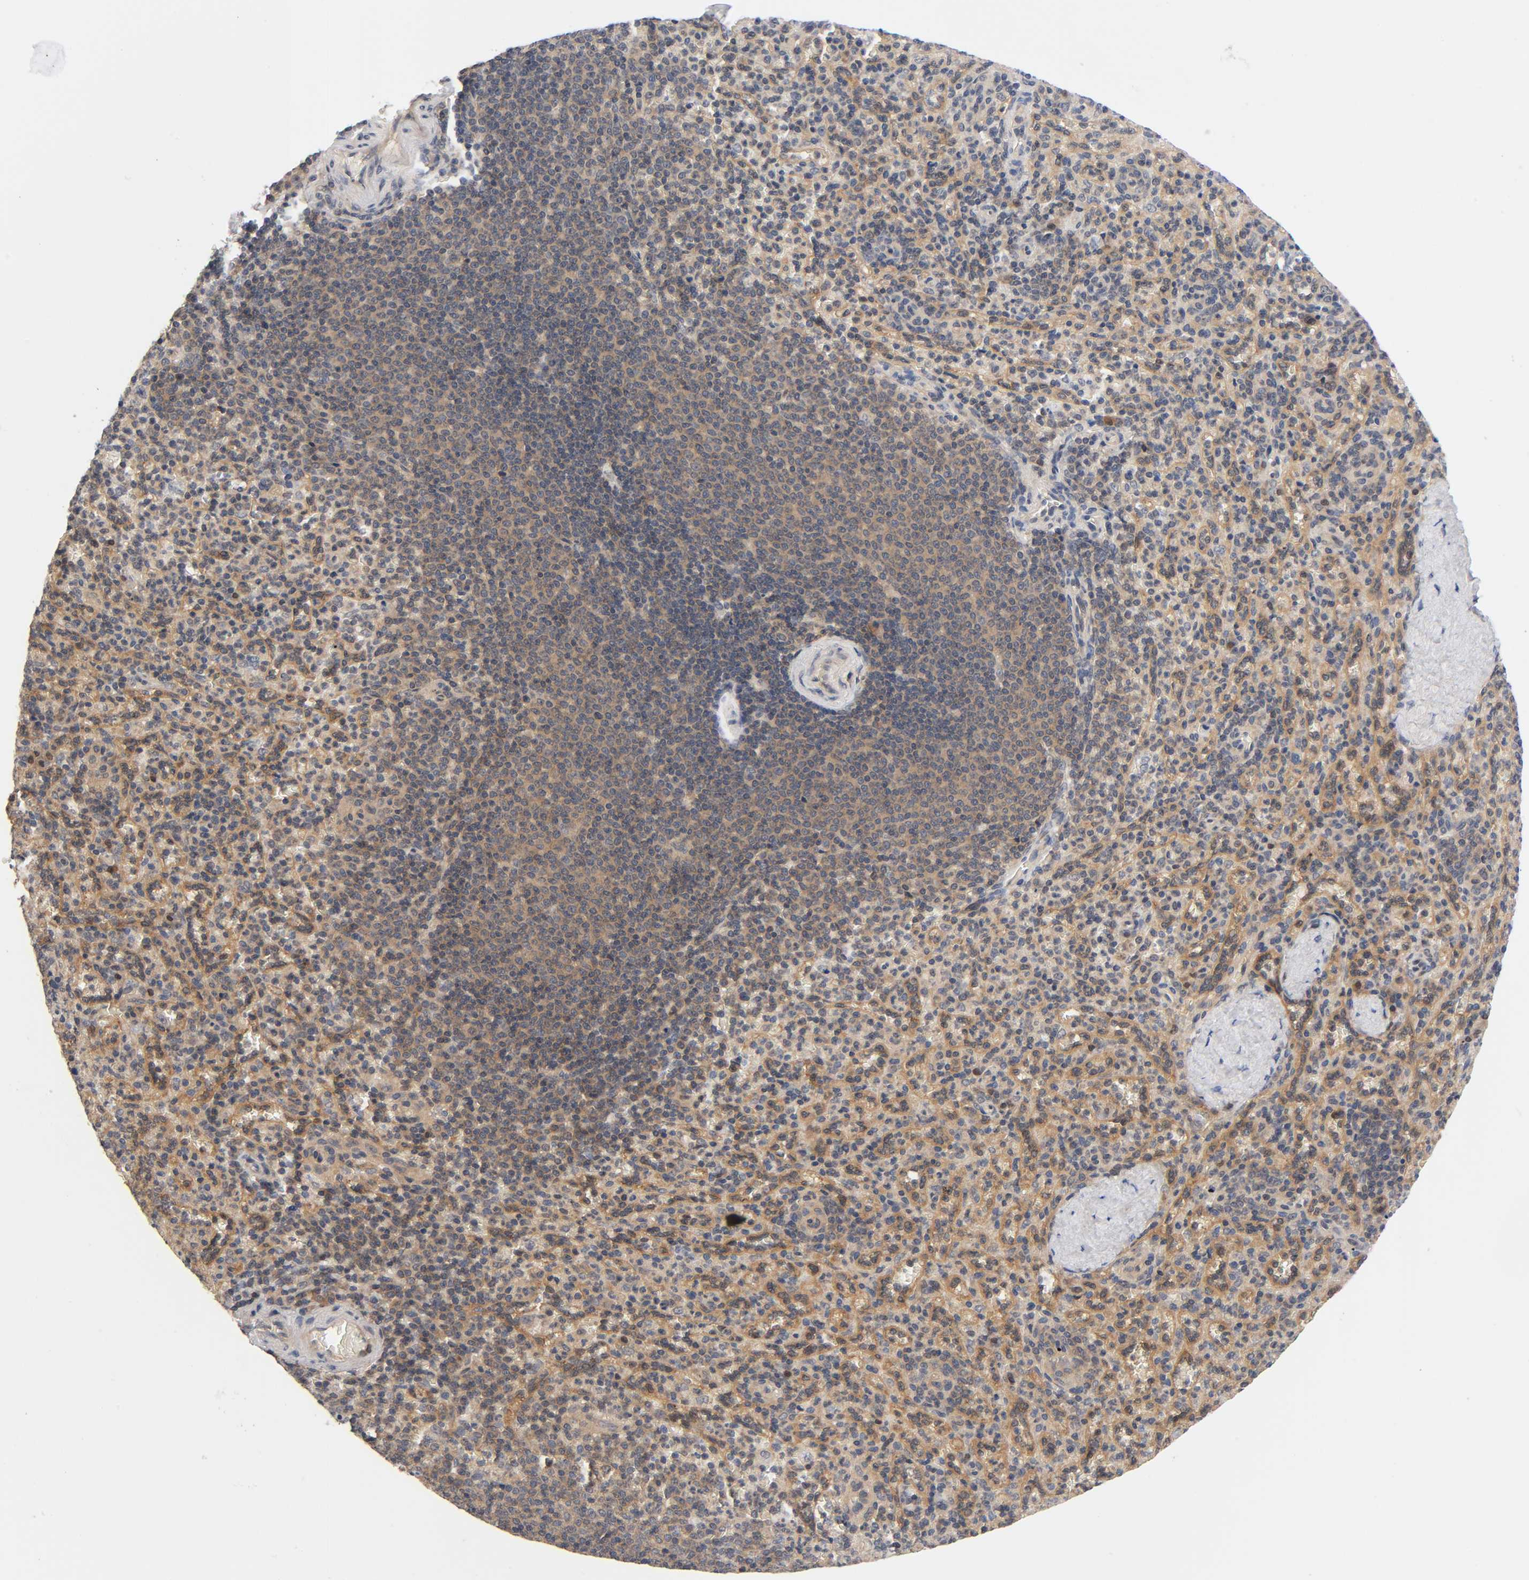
{"staining": {"intensity": "moderate", "quantity": "25%-75%", "location": "cytoplasmic/membranous"}, "tissue": "spleen", "cell_type": "Cells in red pulp", "image_type": "normal", "snomed": [{"axis": "morphology", "description": "Normal tissue, NOS"}, {"axis": "topography", "description": "Spleen"}], "caption": "Protein expression analysis of unremarkable spleen displays moderate cytoplasmic/membranous staining in about 25%-75% of cells in red pulp.", "gene": "PRKAB1", "patient": {"sex": "male", "age": 36}}